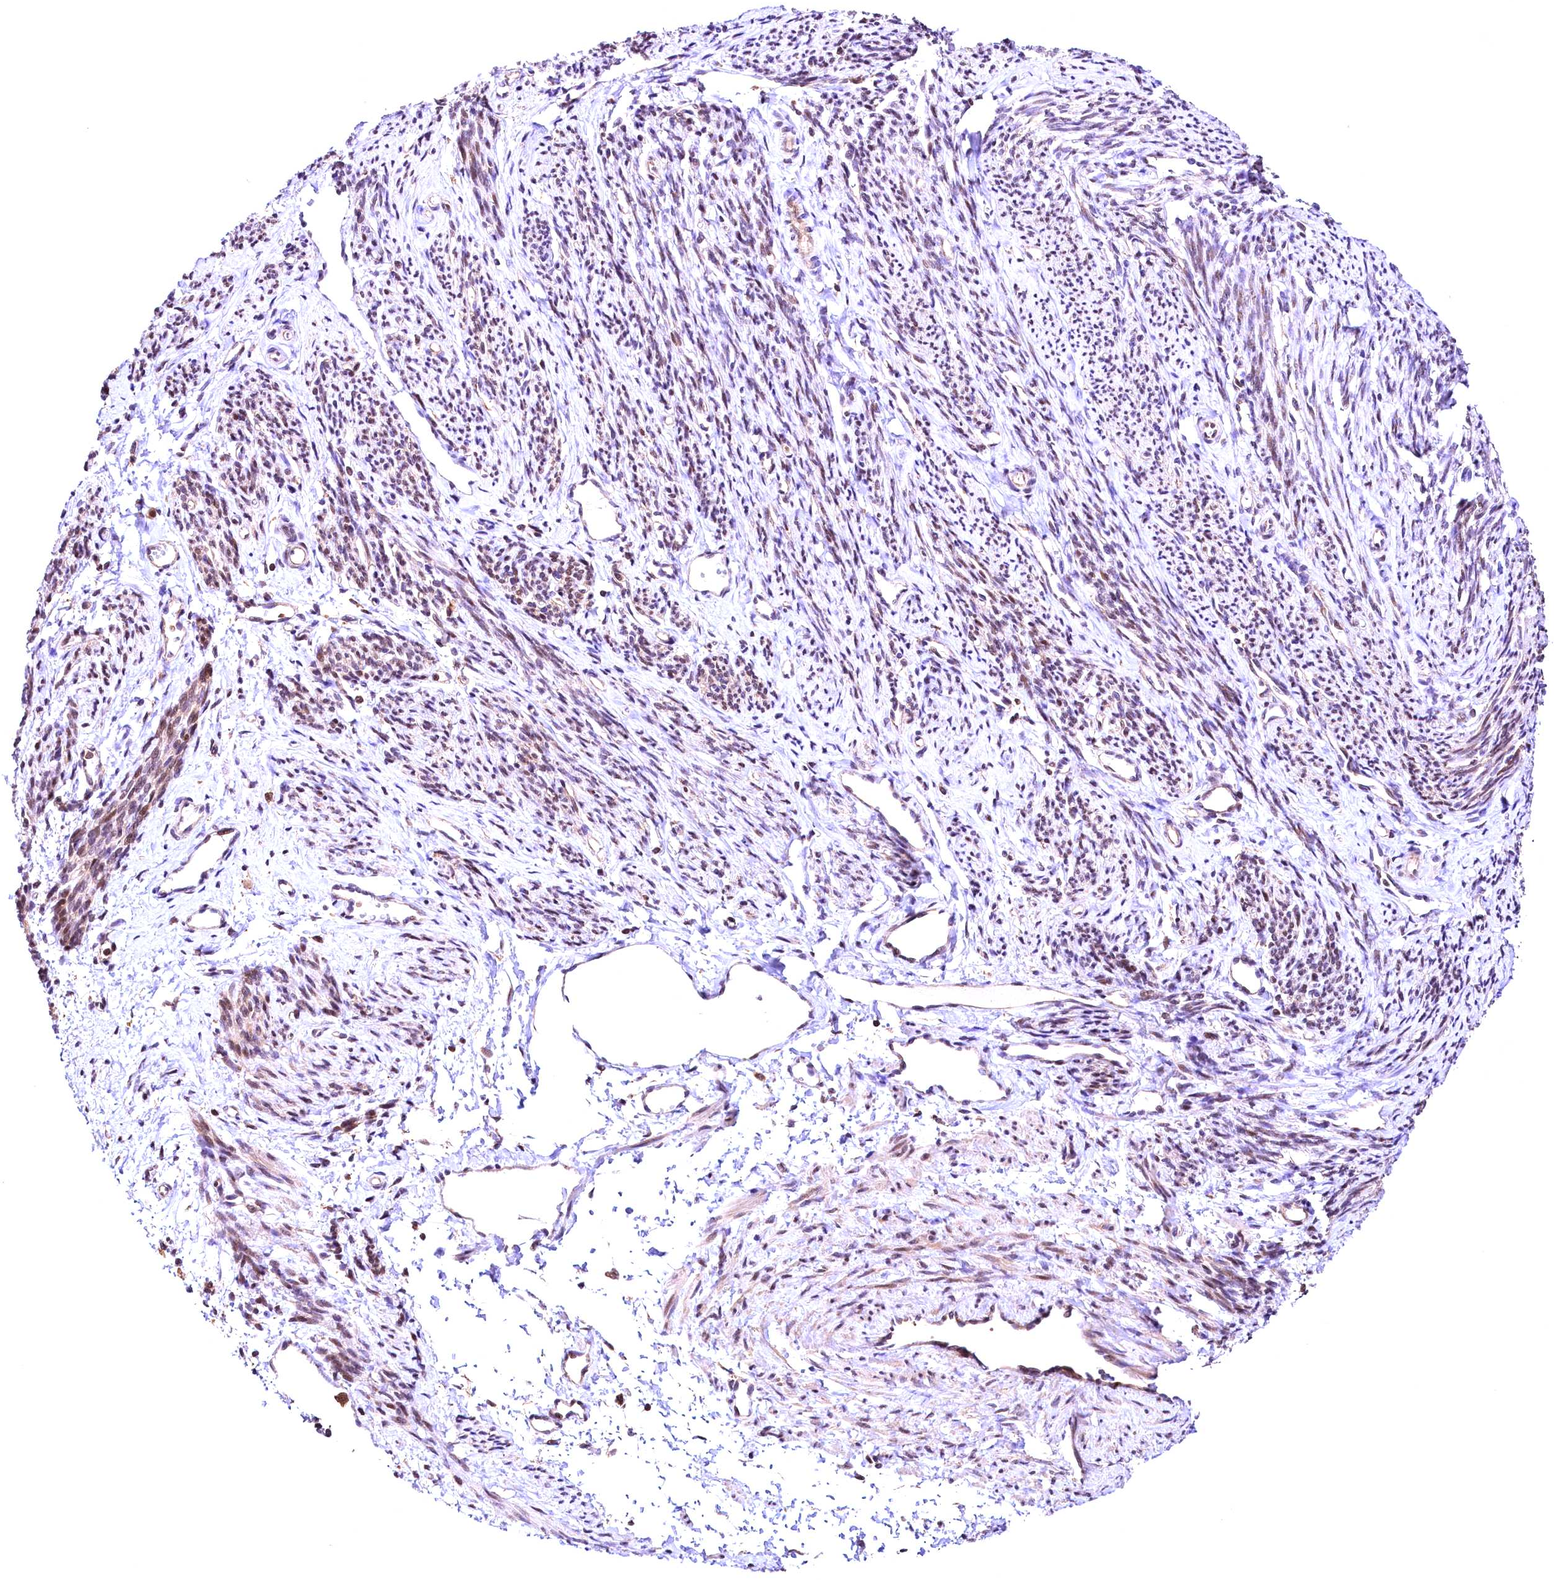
{"staining": {"intensity": "weak", "quantity": ">75%", "location": "nuclear"}, "tissue": "smooth muscle", "cell_type": "Smooth muscle cells", "image_type": "normal", "snomed": [{"axis": "morphology", "description": "Normal tissue, NOS"}, {"axis": "topography", "description": "Smooth muscle"}, {"axis": "topography", "description": "Uterus"}], "caption": "A brown stain highlights weak nuclear positivity of a protein in smooth muscle cells of normal smooth muscle.", "gene": "CHORDC1", "patient": {"sex": "female", "age": 59}}